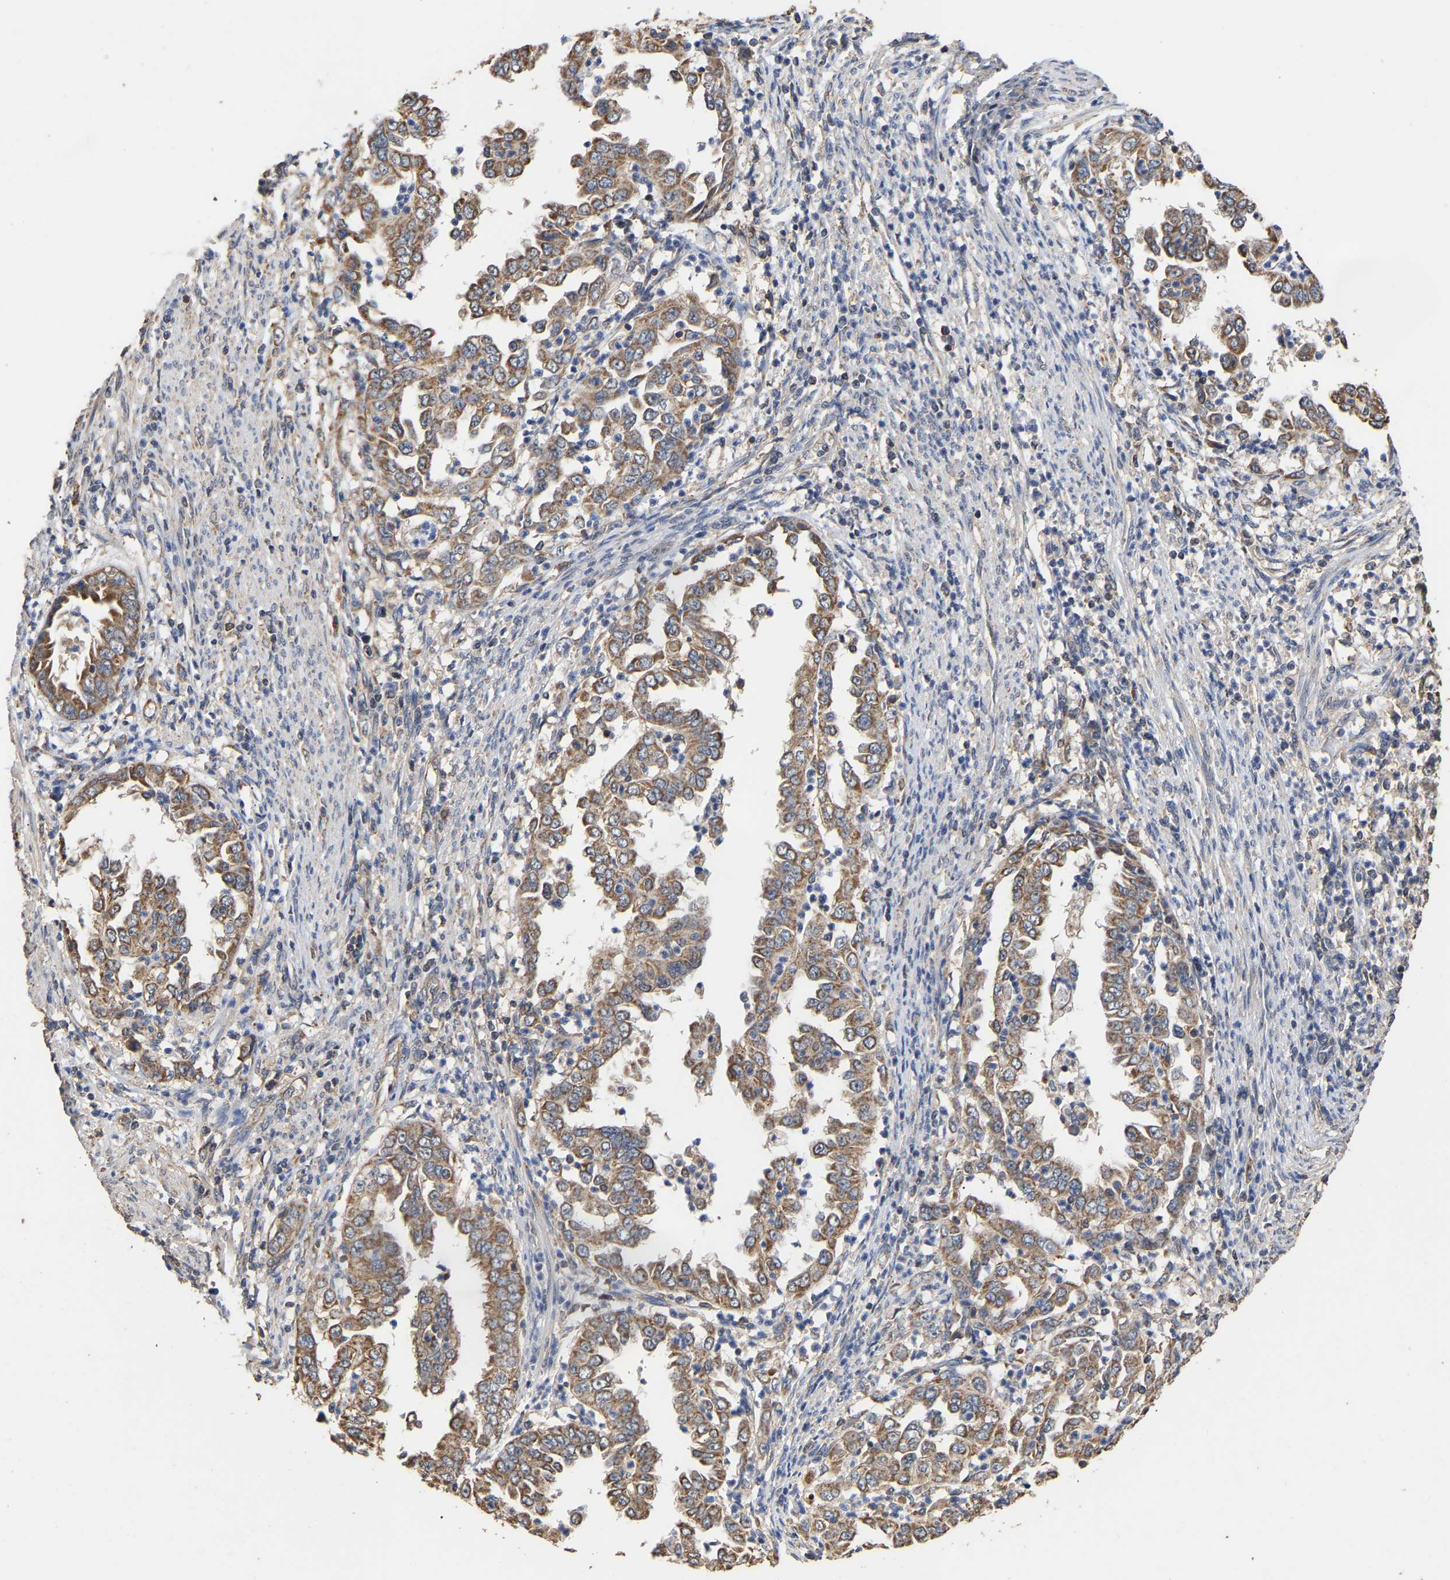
{"staining": {"intensity": "moderate", "quantity": ">75%", "location": "cytoplasmic/membranous"}, "tissue": "endometrial cancer", "cell_type": "Tumor cells", "image_type": "cancer", "snomed": [{"axis": "morphology", "description": "Adenocarcinoma, NOS"}, {"axis": "topography", "description": "Endometrium"}], "caption": "IHC (DAB (3,3'-diaminobenzidine)) staining of human adenocarcinoma (endometrial) exhibits moderate cytoplasmic/membranous protein staining in about >75% of tumor cells.", "gene": "ZNF26", "patient": {"sex": "female", "age": 85}}